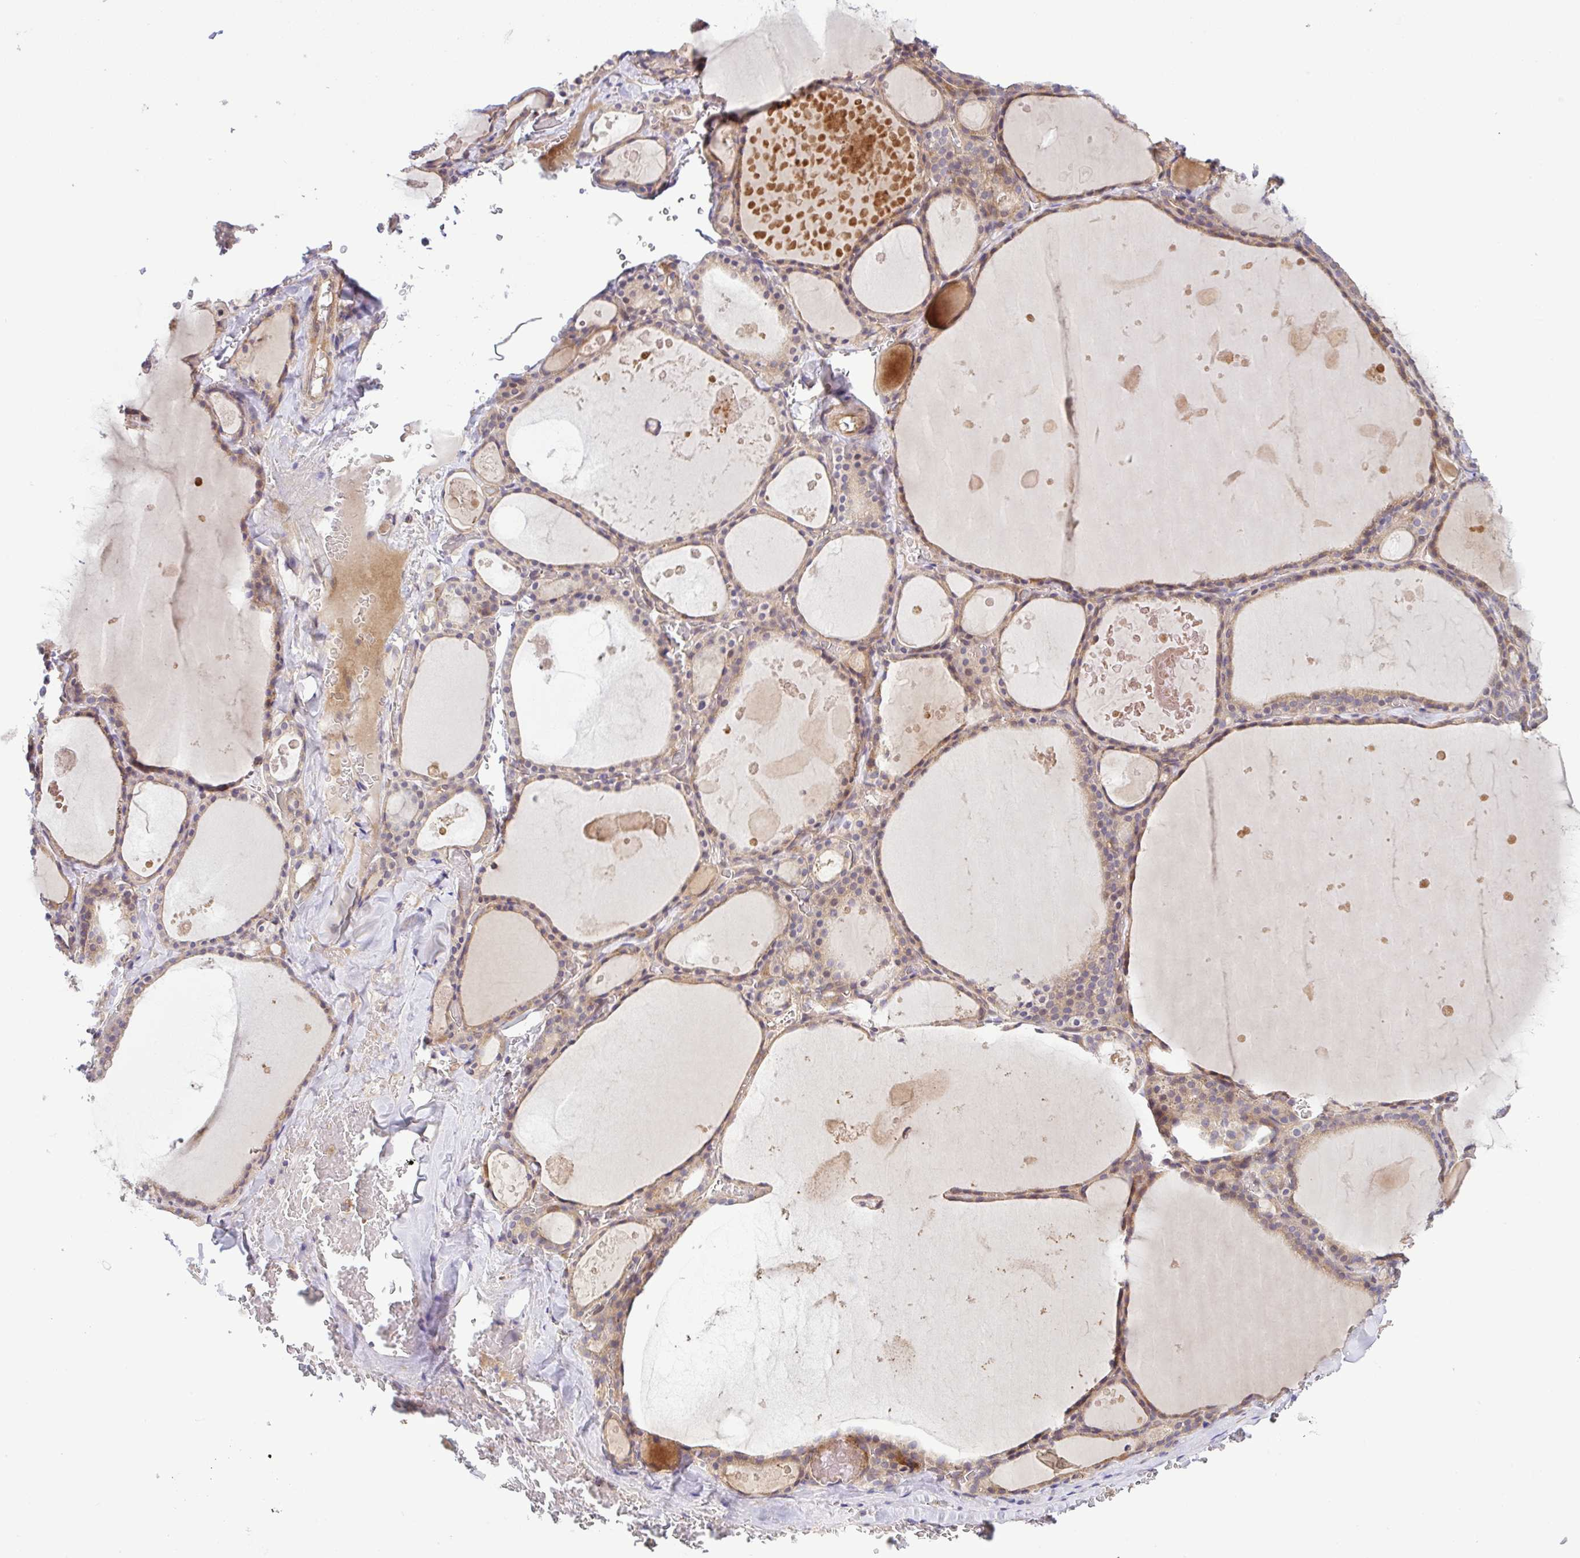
{"staining": {"intensity": "moderate", "quantity": "25%-75%", "location": "cytoplasmic/membranous"}, "tissue": "thyroid gland", "cell_type": "Glandular cells", "image_type": "normal", "snomed": [{"axis": "morphology", "description": "Normal tissue, NOS"}, {"axis": "topography", "description": "Thyroid gland"}], "caption": "Human thyroid gland stained with a brown dye shows moderate cytoplasmic/membranous positive positivity in about 25%-75% of glandular cells.", "gene": "UBE4A", "patient": {"sex": "male", "age": 56}}